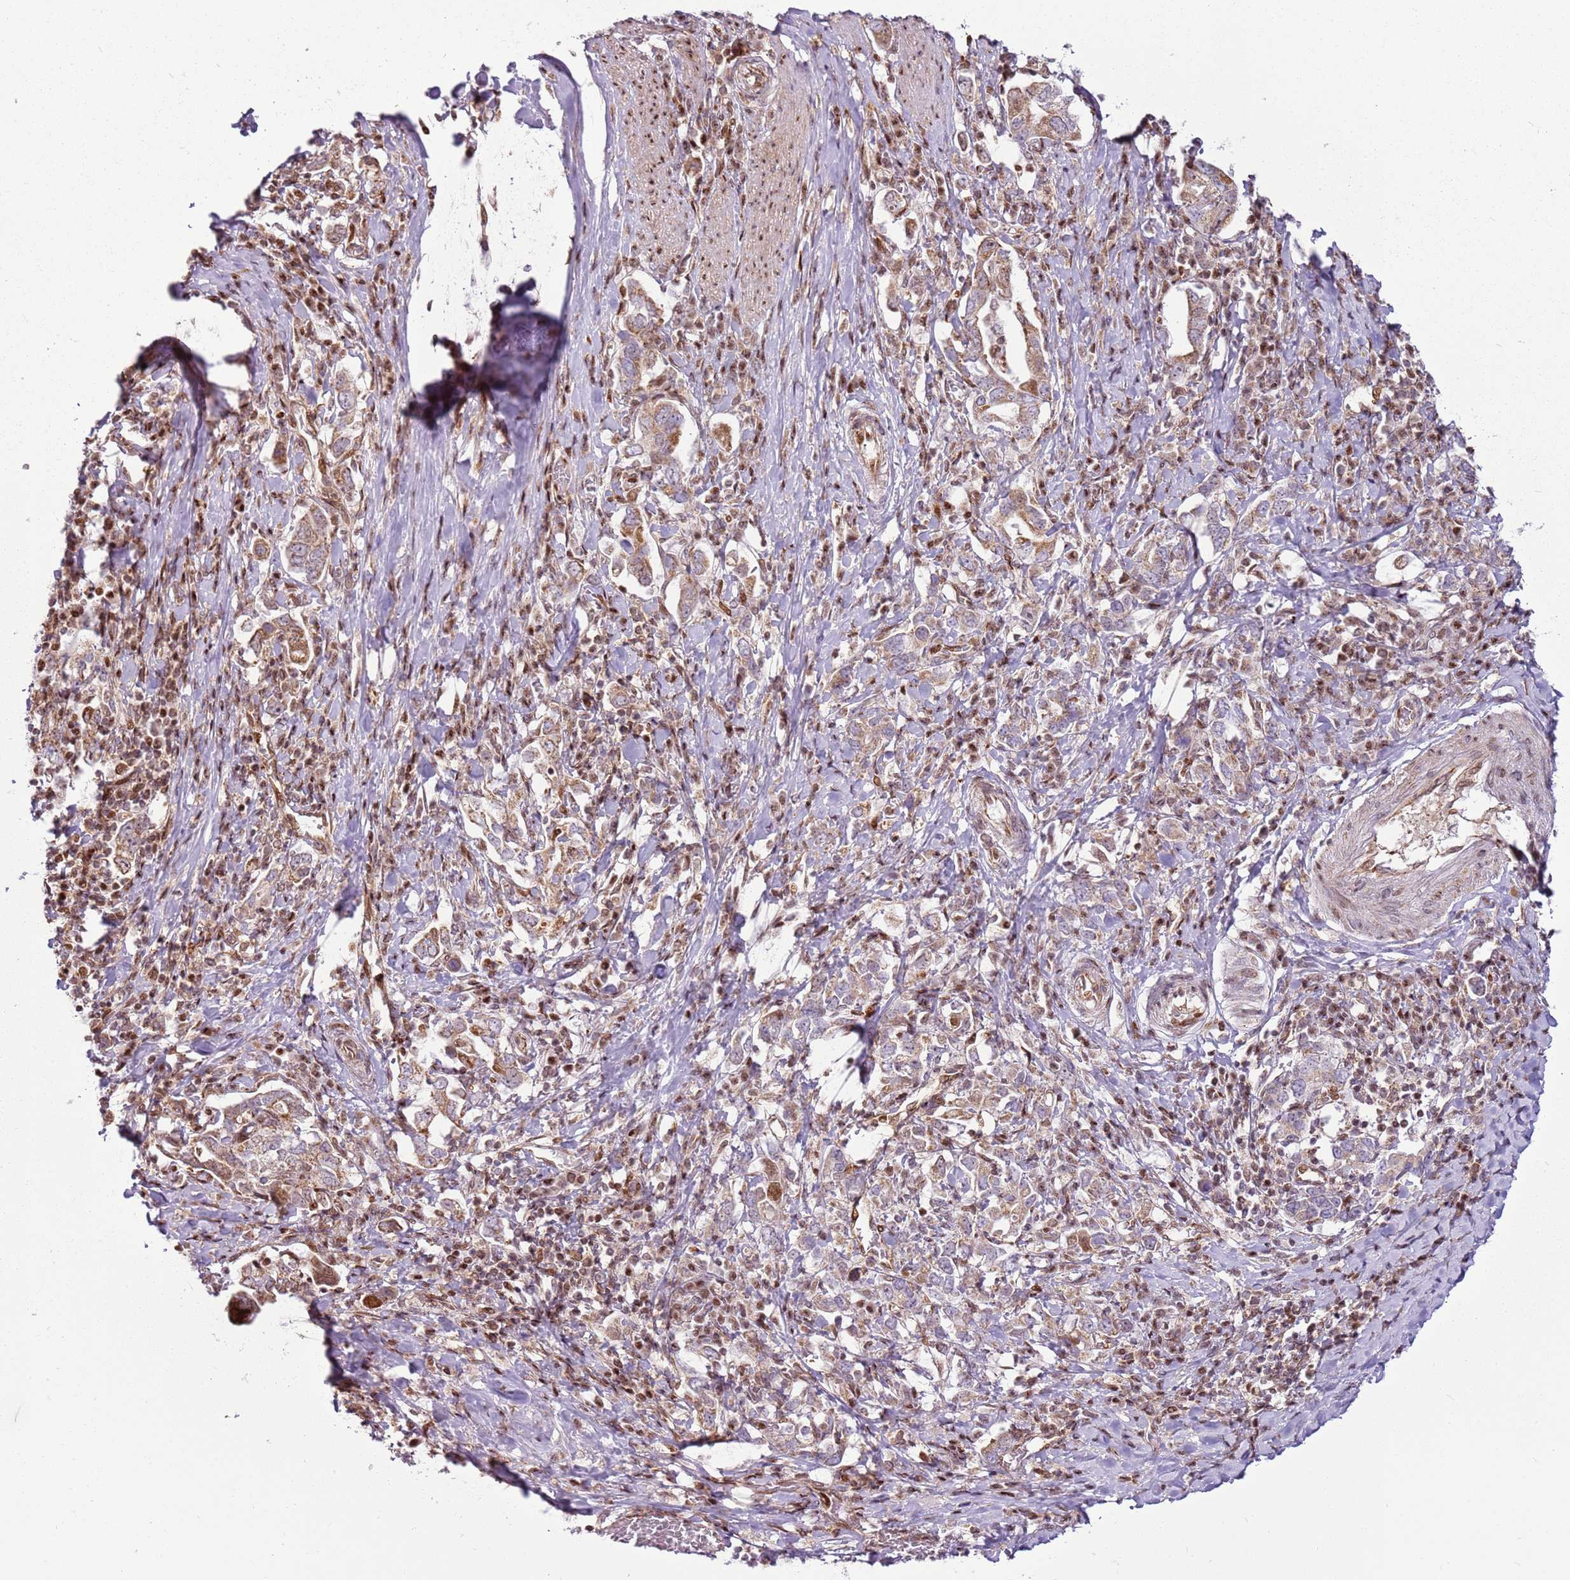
{"staining": {"intensity": "moderate", "quantity": "25%-75%", "location": "cytoplasmic/membranous,nuclear"}, "tissue": "stomach cancer", "cell_type": "Tumor cells", "image_type": "cancer", "snomed": [{"axis": "morphology", "description": "Adenocarcinoma, NOS"}, {"axis": "topography", "description": "Stomach, upper"}, {"axis": "topography", "description": "Stomach"}], "caption": "Human adenocarcinoma (stomach) stained with a protein marker shows moderate staining in tumor cells.", "gene": "PCTP", "patient": {"sex": "male", "age": 62}}